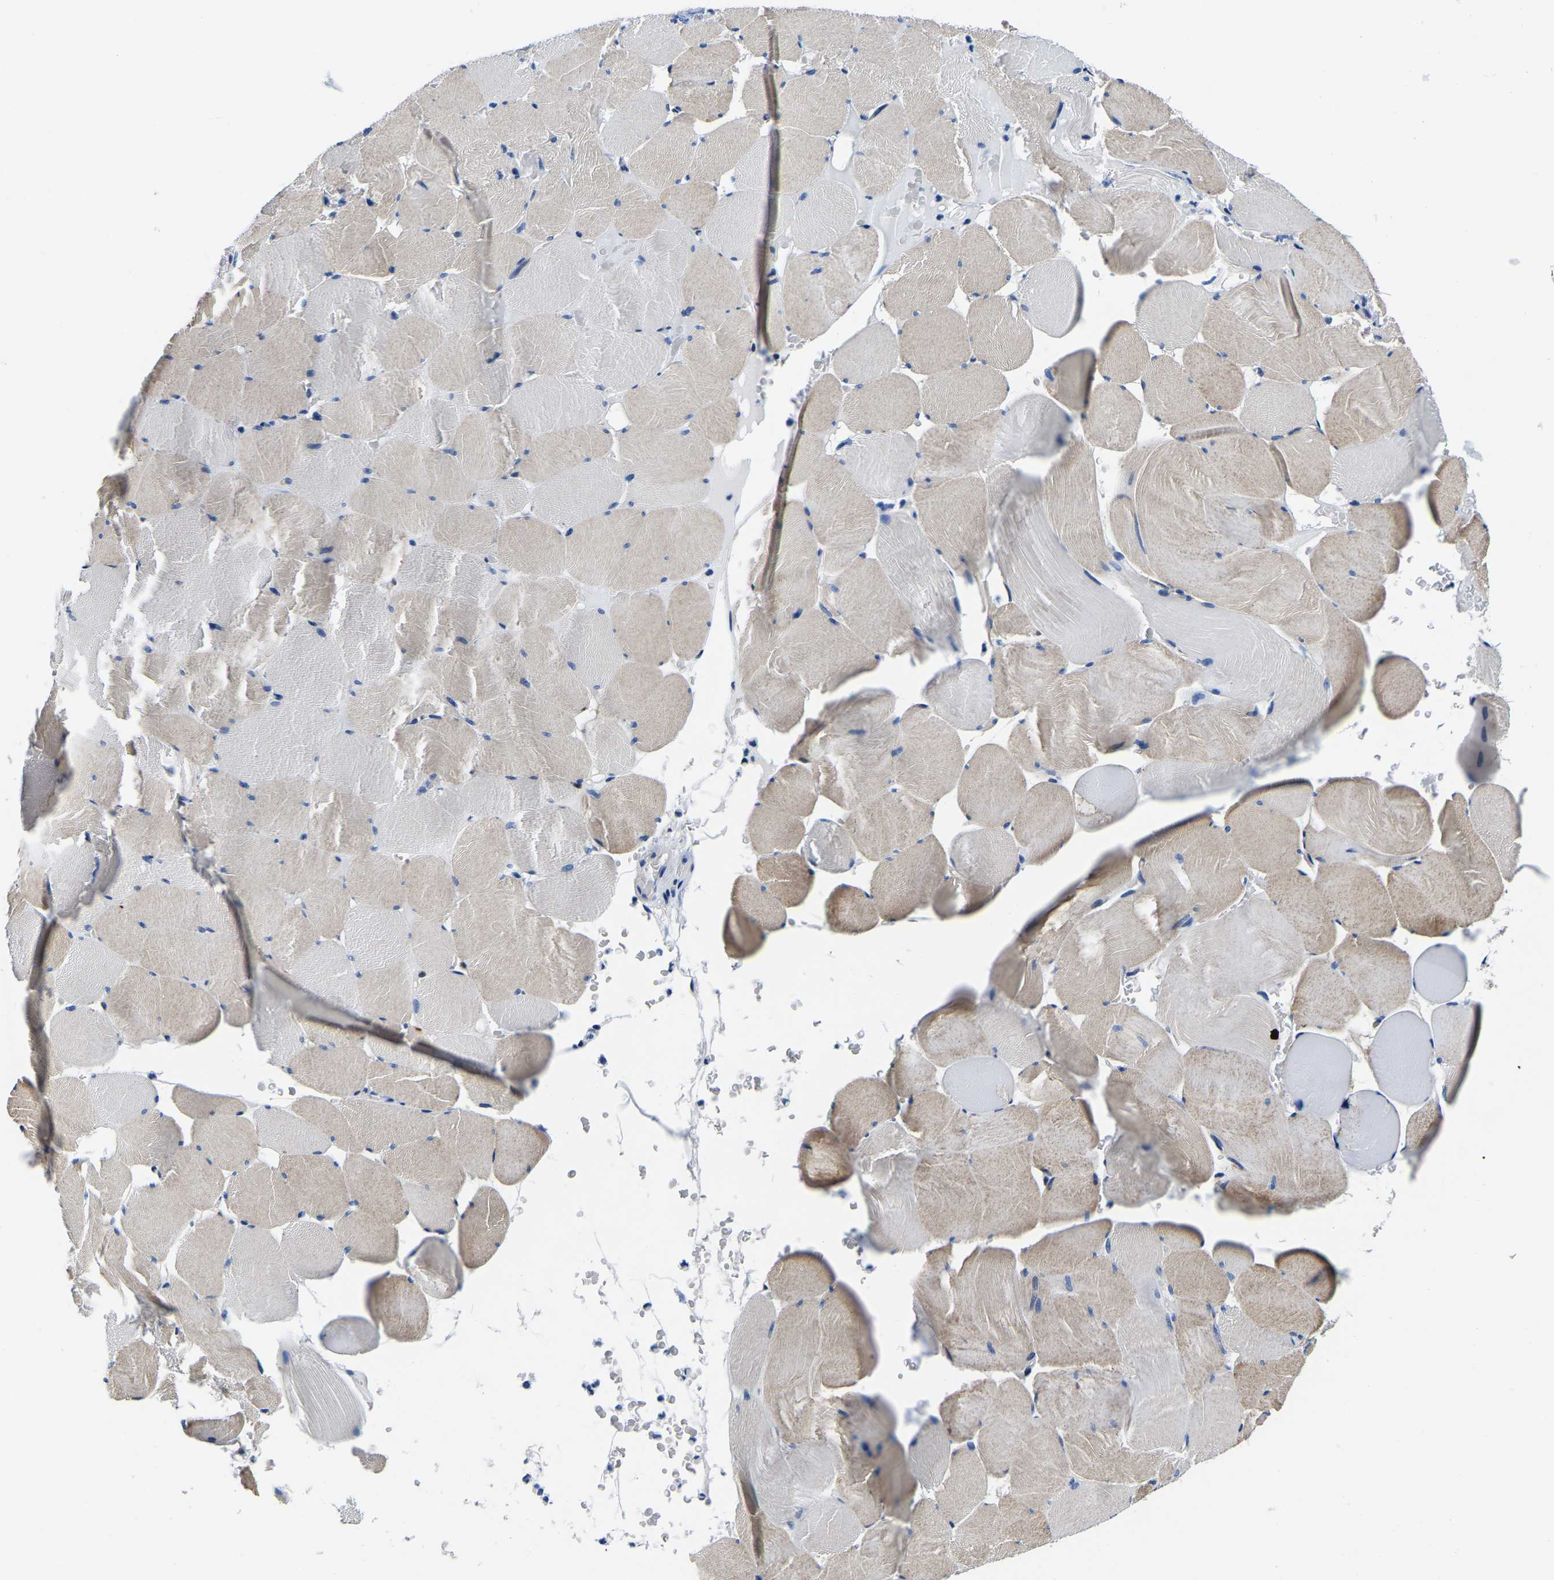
{"staining": {"intensity": "weak", "quantity": "25%-75%", "location": "cytoplasmic/membranous"}, "tissue": "skeletal muscle", "cell_type": "Myocytes", "image_type": "normal", "snomed": [{"axis": "morphology", "description": "Normal tissue, NOS"}, {"axis": "topography", "description": "Skeletal muscle"}], "caption": "Protein expression analysis of normal human skeletal muscle reveals weak cytoplasmic/membranous expression in about 25%-75% of myocytes. Immunohistochemistry (ihc) stains the protein of interest in brown and the nuclei are stained blue.", "gene": "ACO1", "patient": {"sex": "male", "age": 62}}